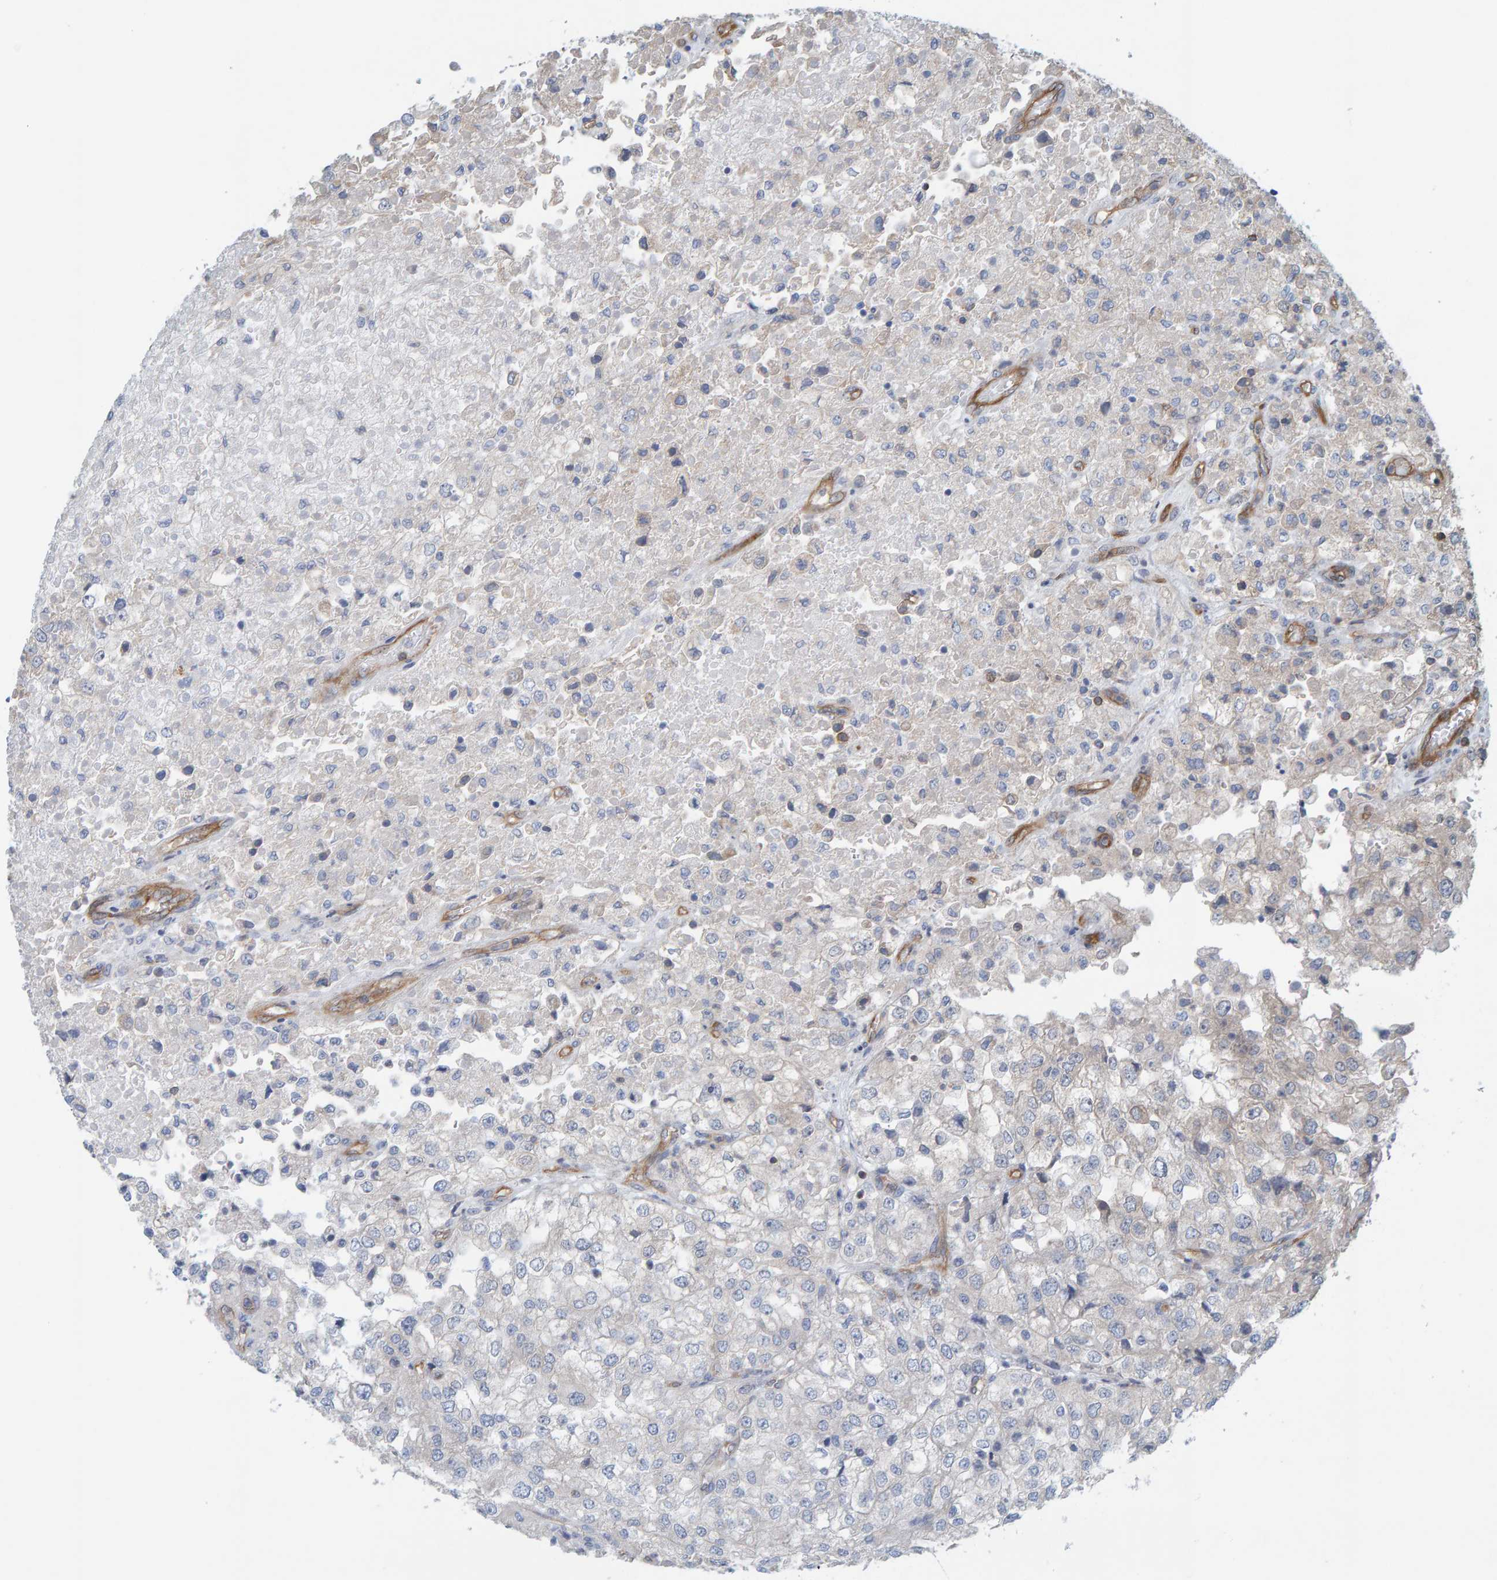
{"staining": {"intensity": "negative", "quantity": "none", "location": "none"}, "tissue": "renal cancer", "cell_type": "Tumor cells", "image_type": "cancer", "snomed": [{"axis": "morphology", "description": "Adenocarcinoma, NOS"}, {"axis": "topography", "description": "Kidney"}], "caption": "Immunohistochemical staining of human adenocarcinoma (renal) shows no significant expression in tumor cells.", "gene": "PRKD2", "patient": {"sex": "female", "age": 54}}